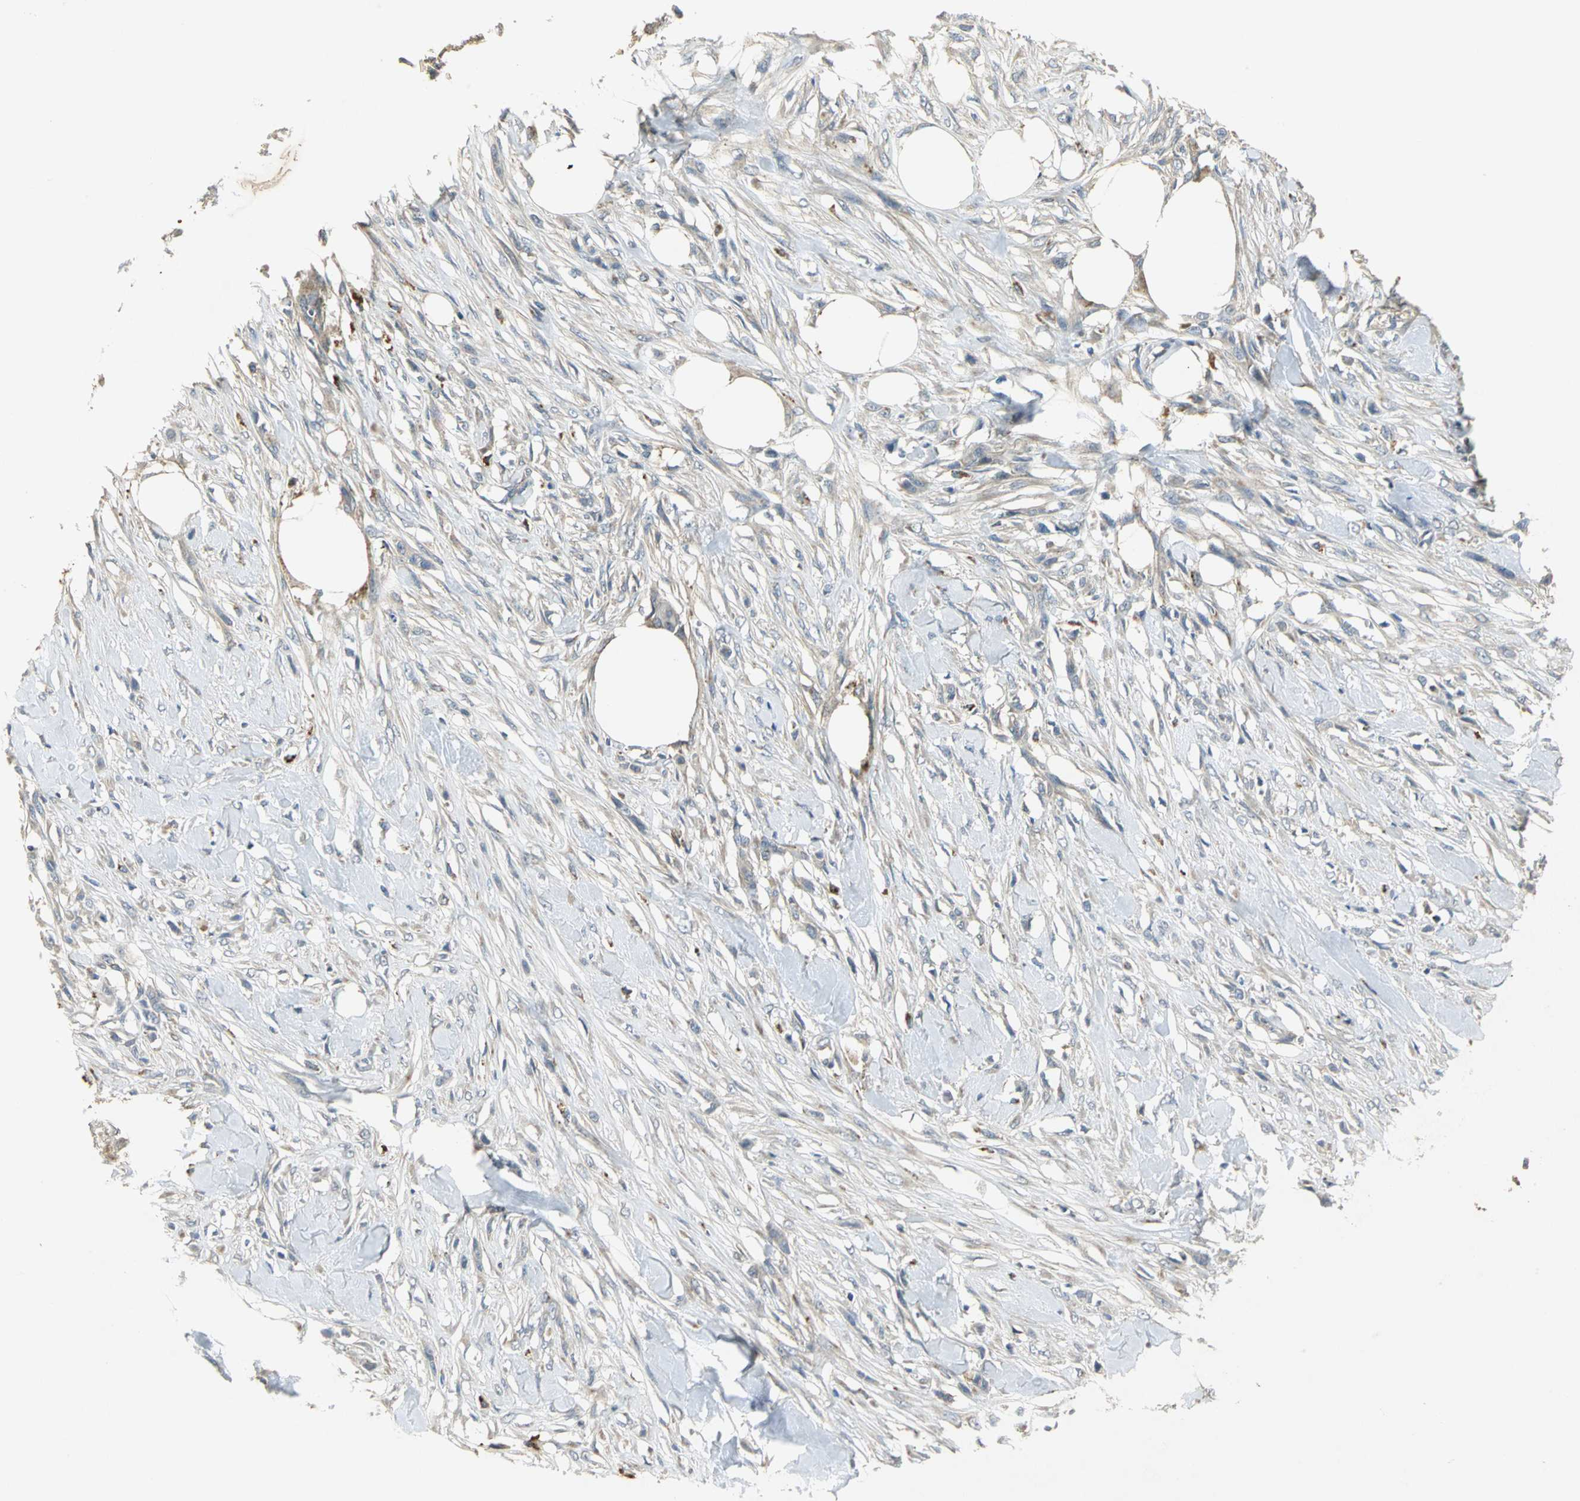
{"staining": {"intensity": "weak", "quantity": "25%-75%", "location": "cytoplasmic/membranous"}, "tissue": "skin cancer", "cell_type": "Tumor cells", "image_type": "cancer", "snomed": [{"axis": "morphology", "description": "Normal tissue, NOS"}, {"axis": "morphology", "description": "Squamous cell carcinoma, NOS"}, {"axis": "topography", "description": "Skin"}], "caption": "Weak cytoplasmic/membranous expression is identified in approximately 25%-75% of tumor cells in skin cancer.", "gene": "IL17RB", "patient": {"sex": "female", "age": 59}}